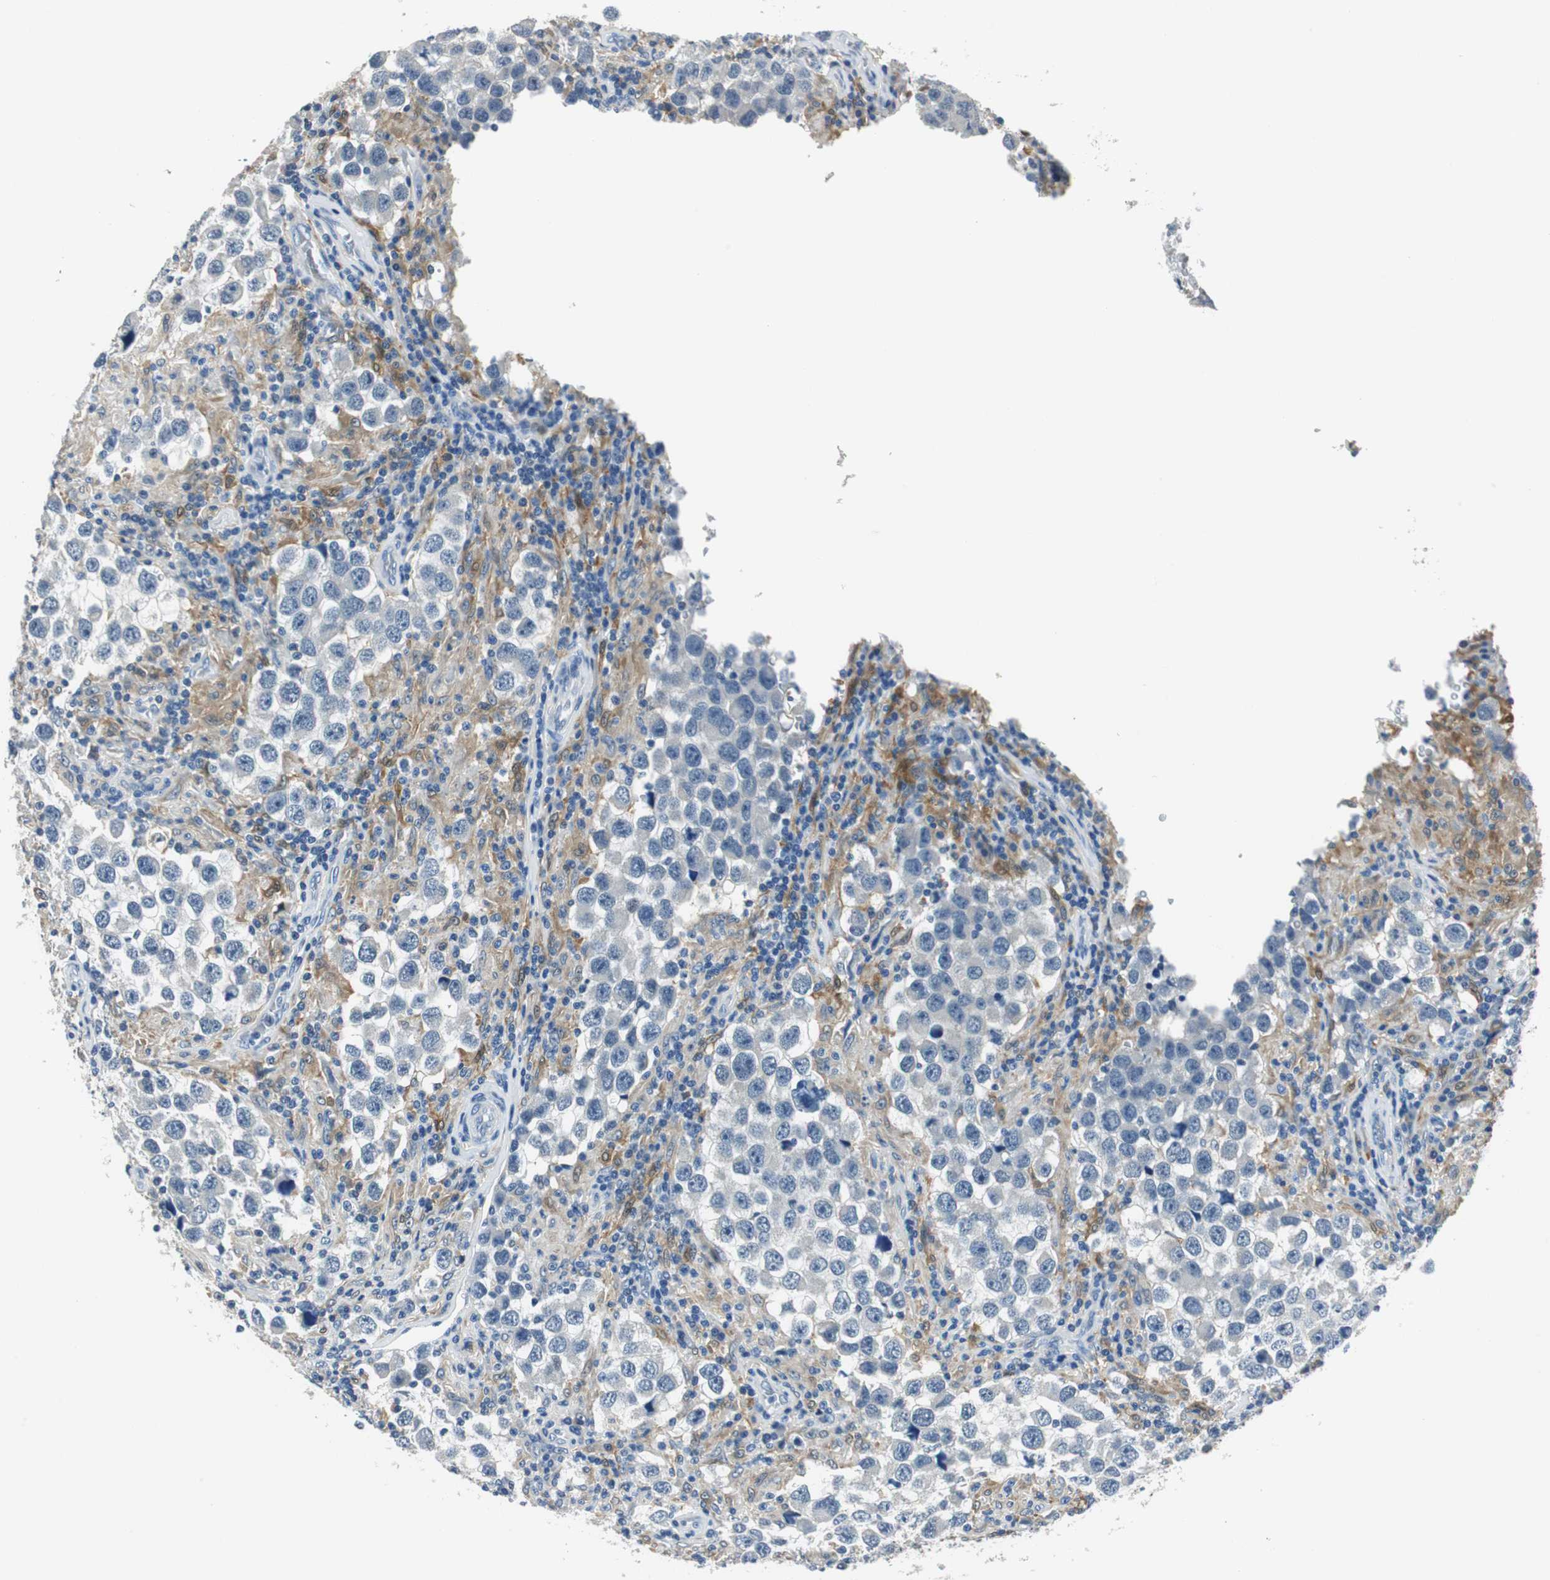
{"staining": {"intensity": "negative", "quantity": "none", "location": "none"}, "tissue": "testis cancer", "cell_type": "Tumor cells", "image_type": "cancer", "snomed": [{"axis": "morphology", "description": "Carcinoma, Embryonal, NOS"}, {"axis": "topography", "description": "Testis"}], "caption": "Photomicrograph shows no significant protein staining in tumor cells of testis cancer (embryonal carcinoma).", "gene": "ME1", "patient": {"sex": "male", "age": 21}}